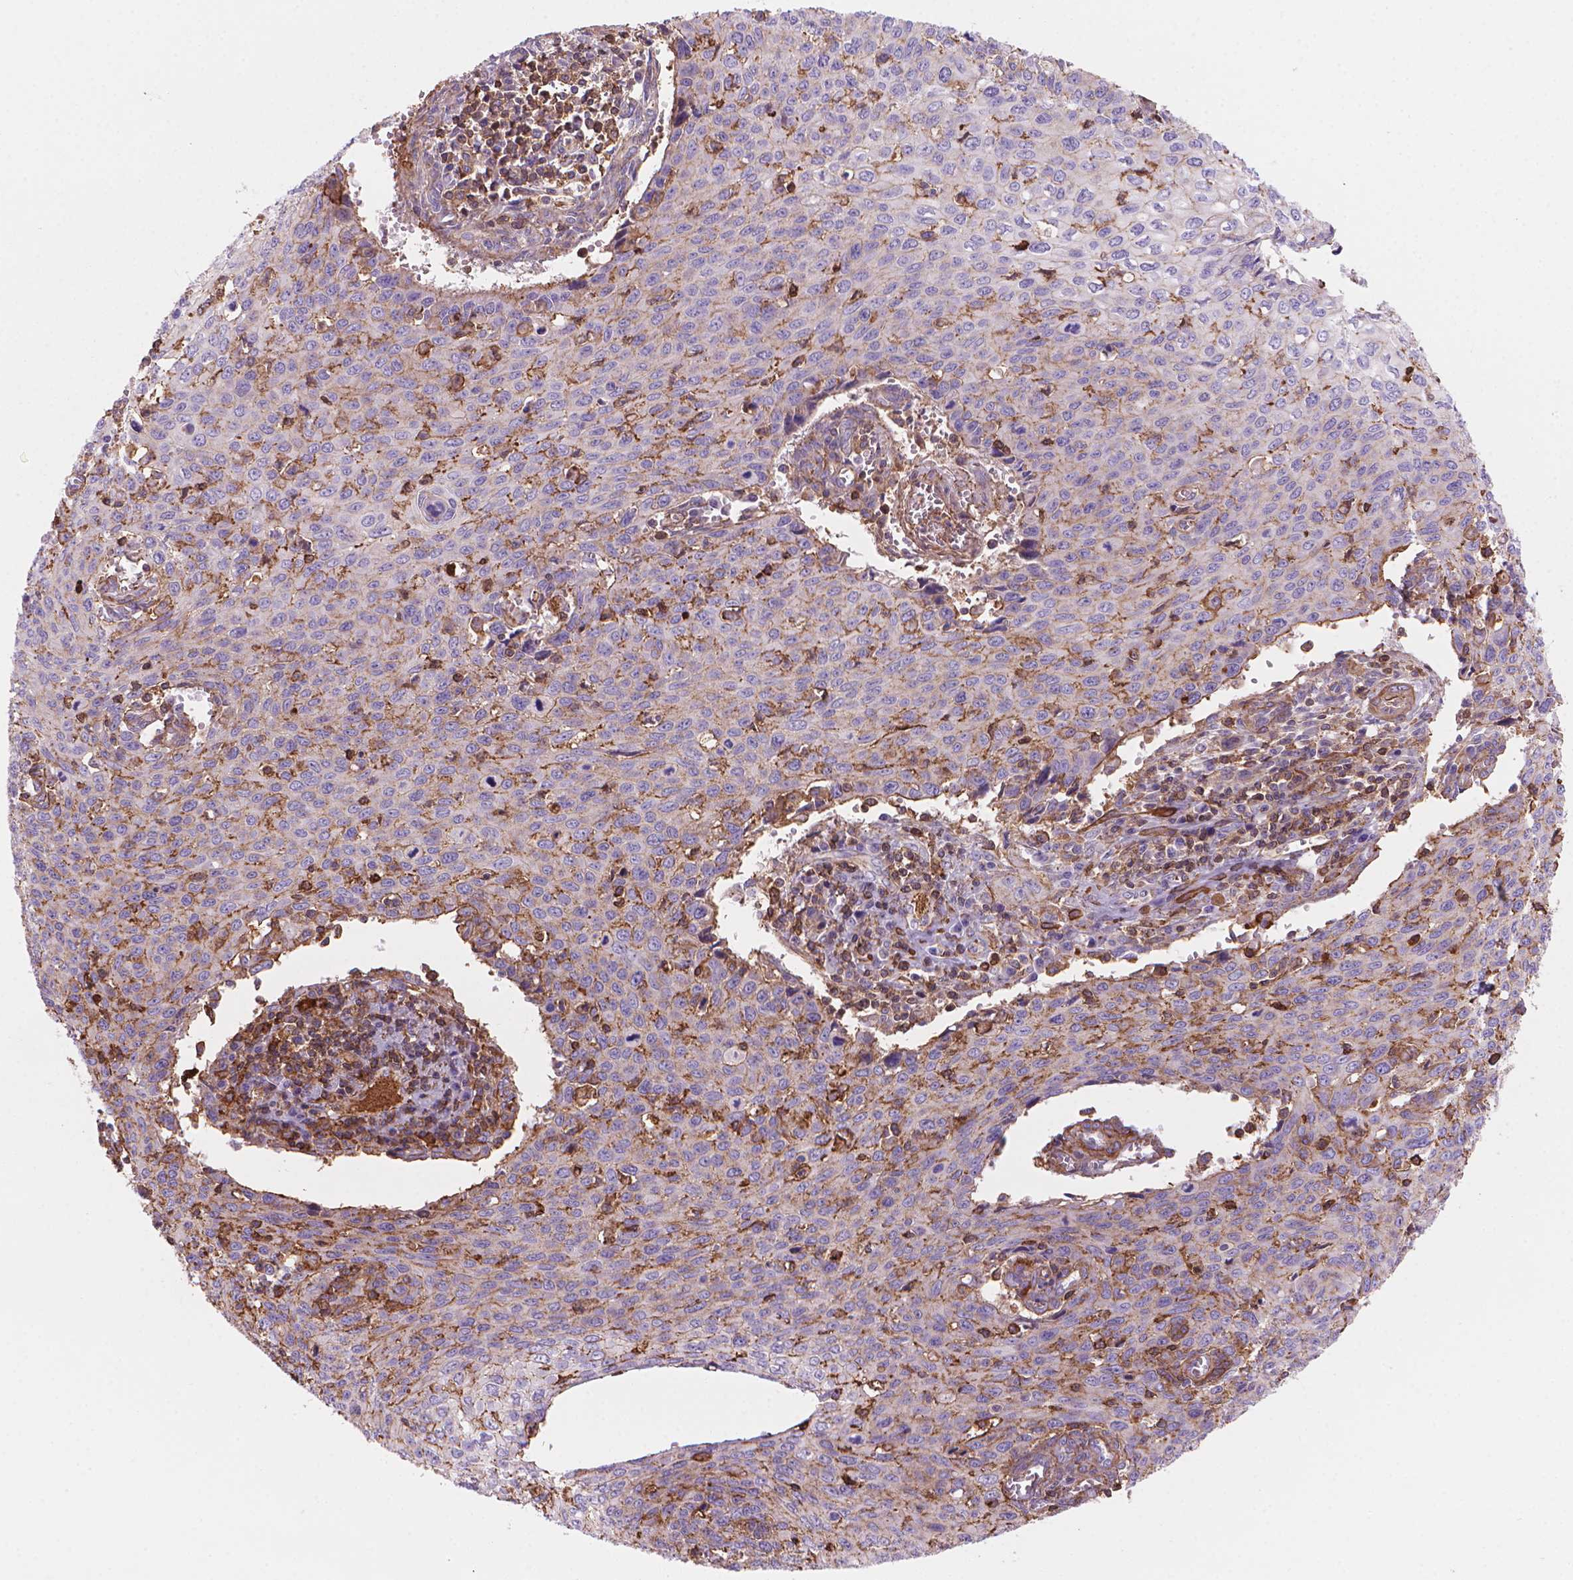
{"staining": {"intensity": "negative", "quantity": "none", "location": "none"}, "tissue": "cervical cancer", "cell_type": "Tumor cells", "image_type": "cancer", "snomed": [{"axis": "morphology", "description": "Squamous cell carcinoma, NOS"}, {"axis": "topography", "description": "Cervix"}], "caption": "Cervical cancer was stained to show a protein in brown. There is no significant expression in tumor cells.", "gene": "PATJ", "patient": {"sex": "female", "age": 38}}